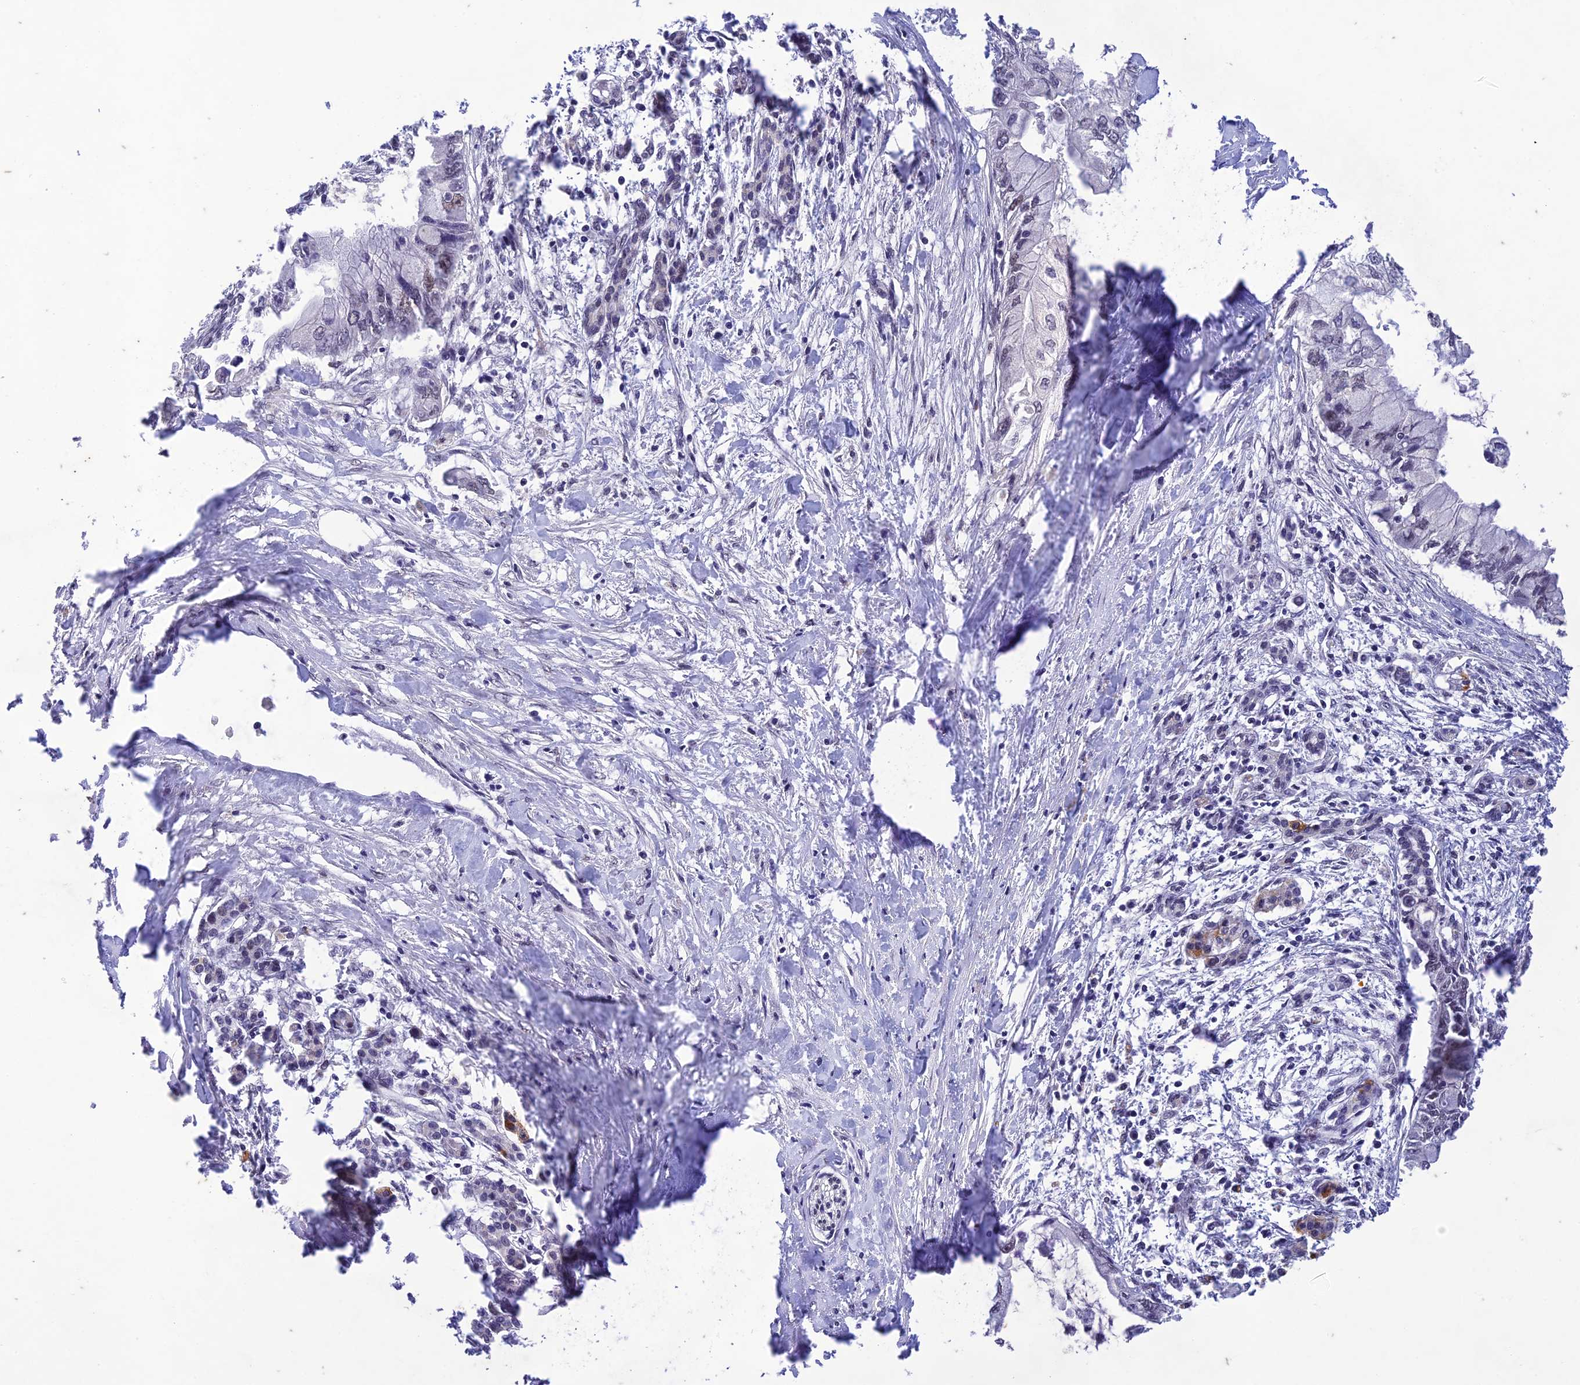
{"staining": {"intensity": "weak", "quantity": "<25%", "location": "nuclear"}, "tissue": "pancreatic cancer", "cell_type": "Tumor cells", "image_type": "cancer", "snomed": [{"axis": "morphology", "description": "Adenocarcinoma, NOS"}, {"axis": "topography", "description": "Pancreas"}], "caption": "Immunohistochemical staining of human pancreatic cancer displays no significant expression in tumor cells.", "gene": "POP4", "patient": {"sex": "male", "age": 48}}